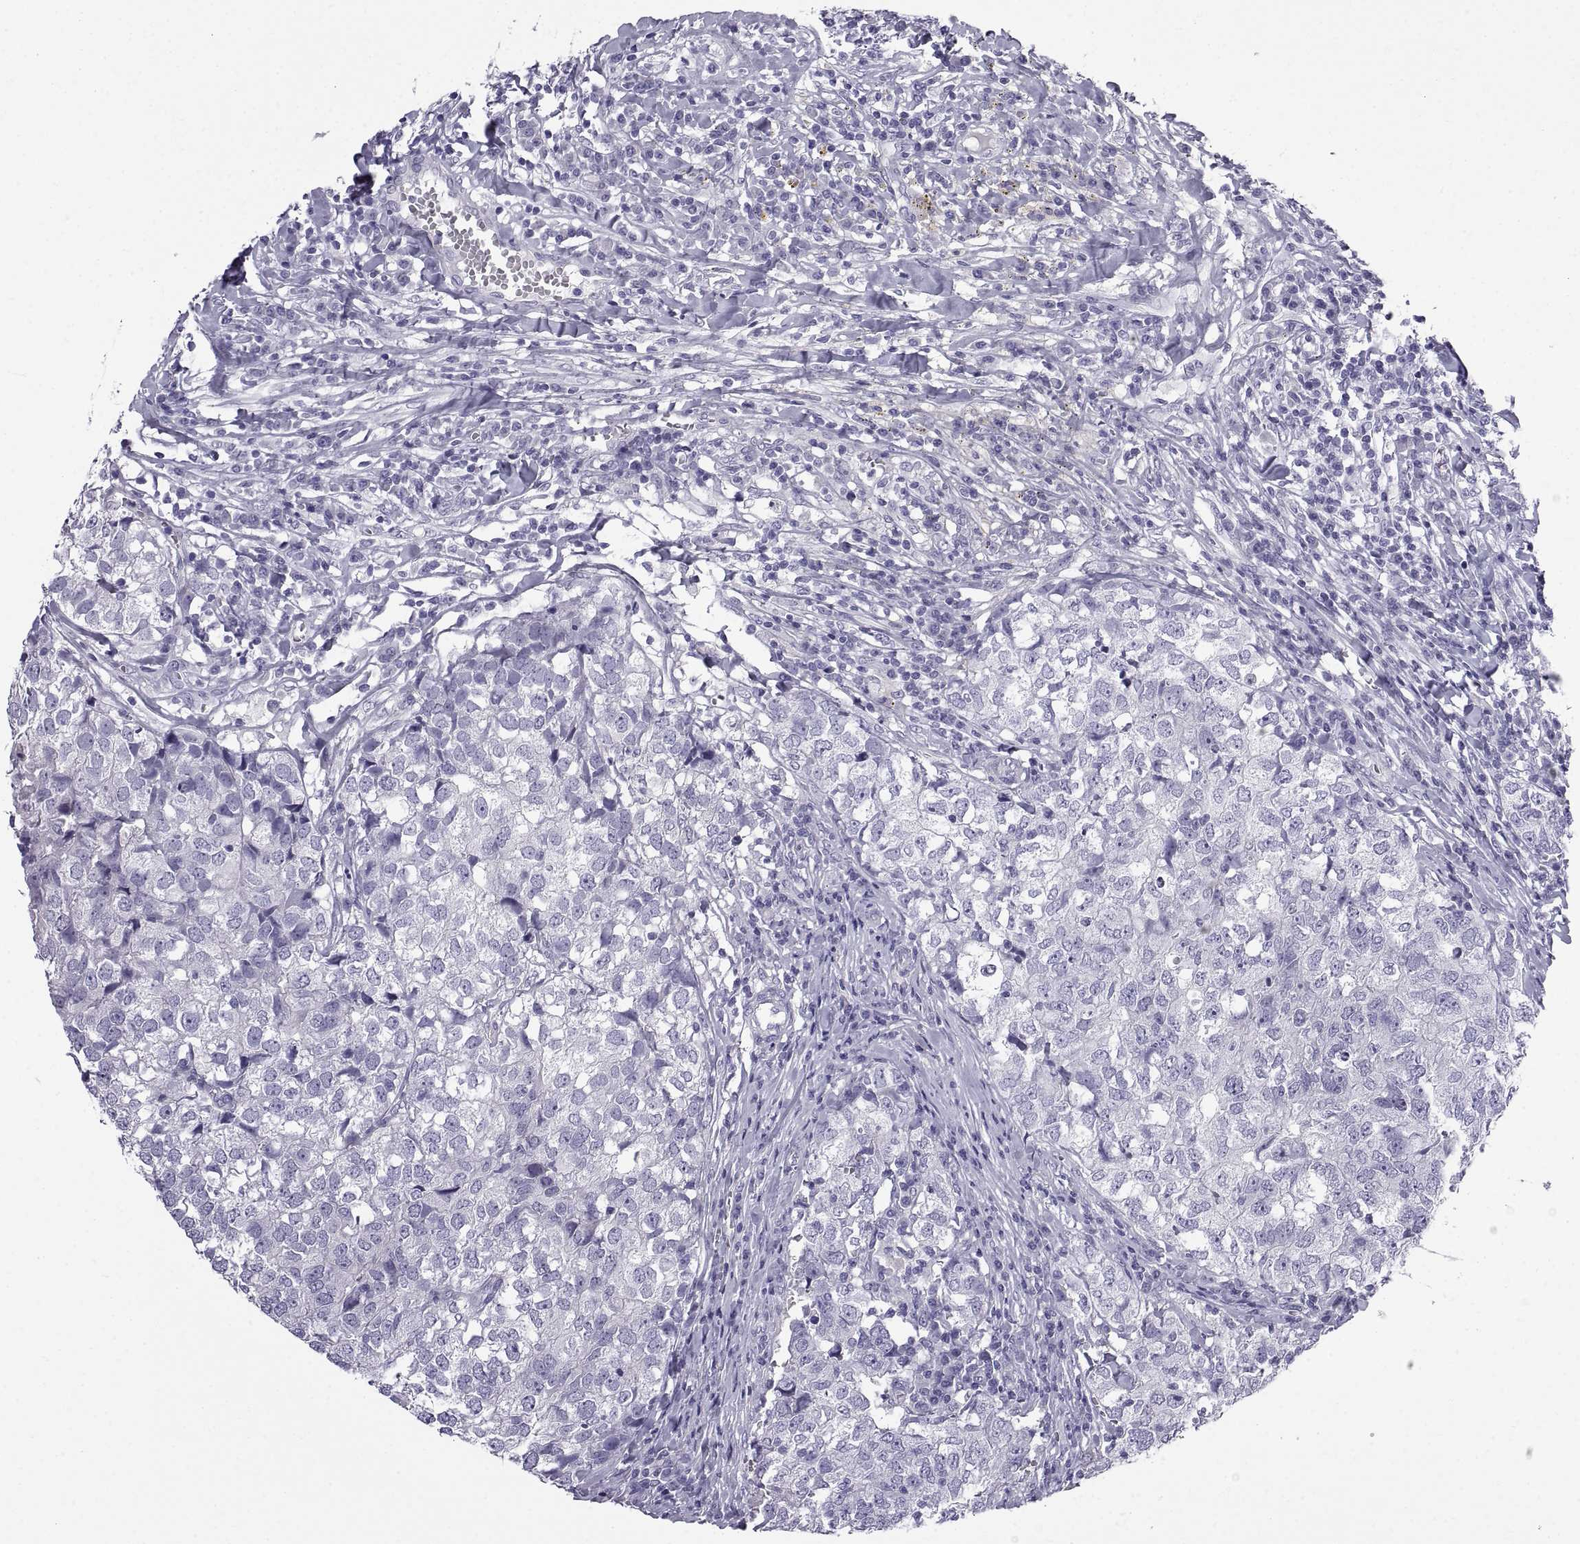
{"staining": {"intensity": "negative", "quantity": "none", "location": "none"}, "tissue": "breast cancer", "cell_type": "Tumor cells", "image_type": "cancer", "snomed": [{"axis": "morphology", "description": "Duct carcinoma"}, {"axis": "topography", "description": "Breast"}], "caption": "Immunohistochemical staining of breast cancer demonstrates no significant positivity in tumor cells.", "gene": "SPDYE1", "patient": {"sex": "female", "age": 30}}